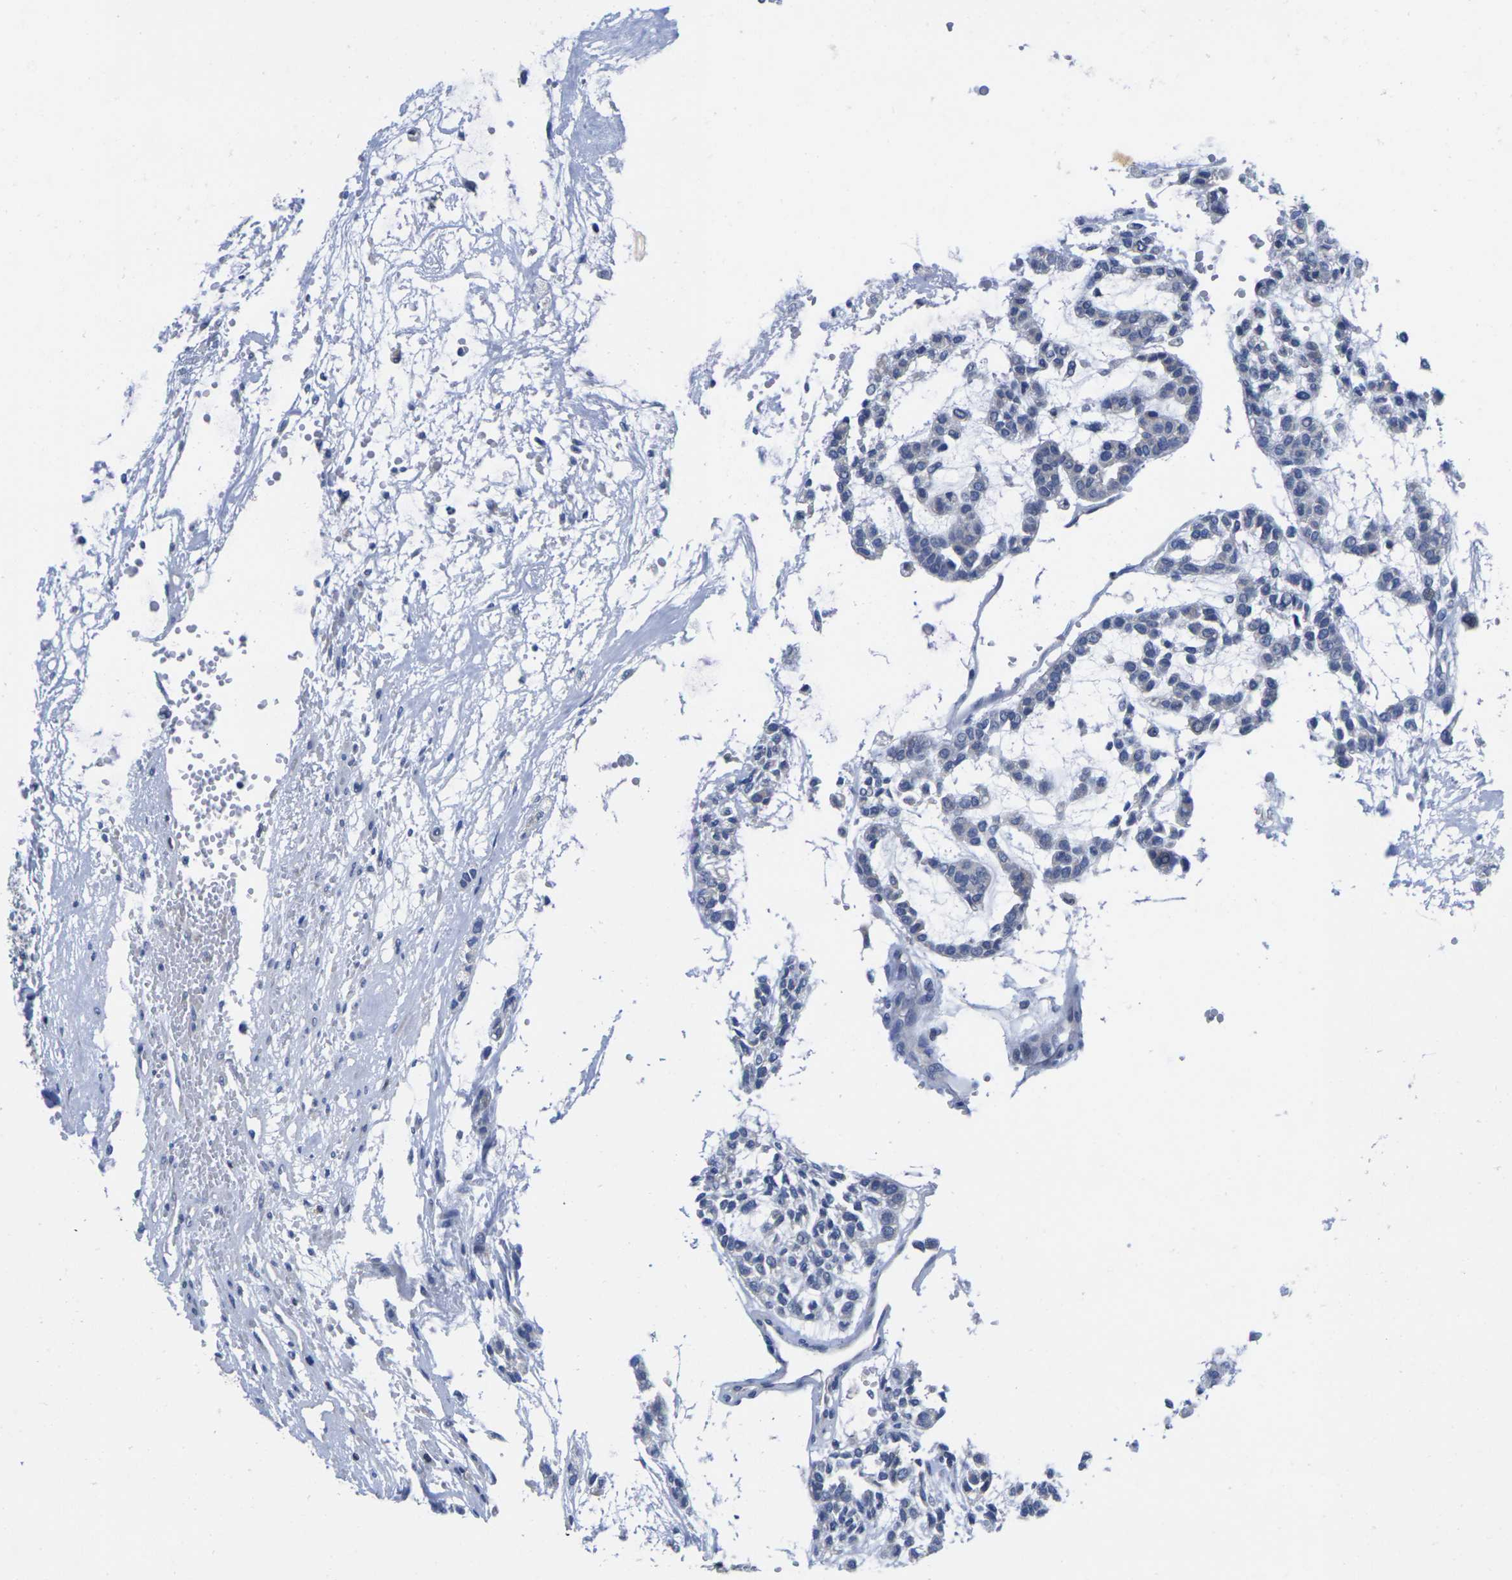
{"staining": {"intensity": "negative", "quantity": "none", "location": "none"}, "tissue": "head and neck cancer", "cell_type": "Tumor cells", "image_type": "cancer", "snomed": [{"axis": "morphology", "description": "Adenocarcinoma, NOS"}, {"axis": "morphology", "description": "Adenoma, NOS"}, {"axis": "topography", "description": "Head-Neck"}], "caption": "Tumor cells show no significant expression in adenoma (head and neck).", "gene": "IKZF1", "patient": {"sex": "female", "age": 55}}